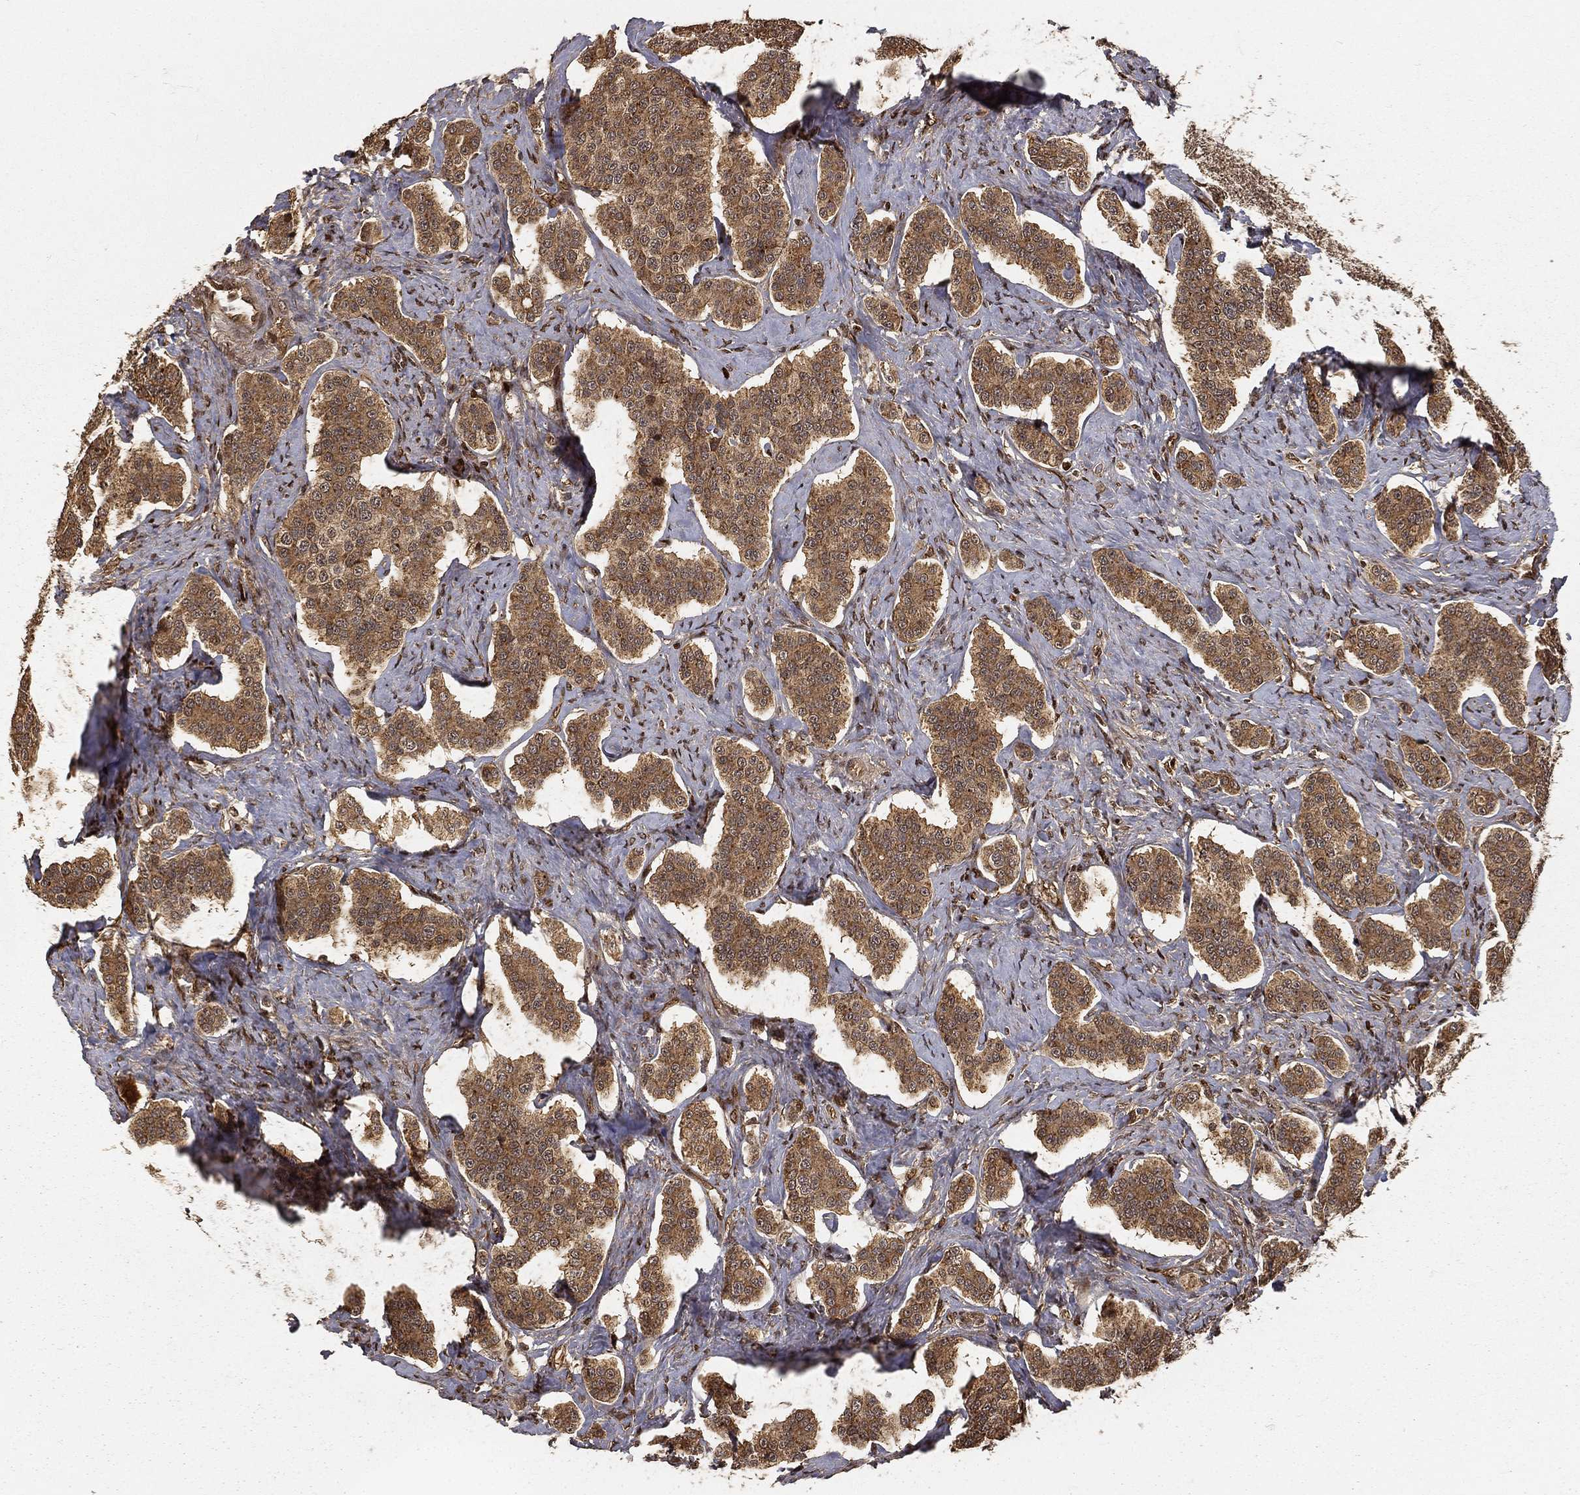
{"staining": {"intensity": "moderate", "quantity": ">75%", "location": "cytoplasmic/membranous"}, "tissue": "carcinoid", "cell_type": "Tumor cells", "image_type": "cancer", "snomed": [{"axis": "morphology", "description": "Carcinoid, malignant, NOS"}, {"axis": "topography", "description": "Small intestine"}], "caption": "A brown stain labels moderate cytoplasmic/membranous staining of a protein in human malignant carcinoid tumor cells. (DAB = brown stain, brightfield microscopy at high magnification).", "gene": "MAPK1", "patient": {"sex": "female", "age": 58}}